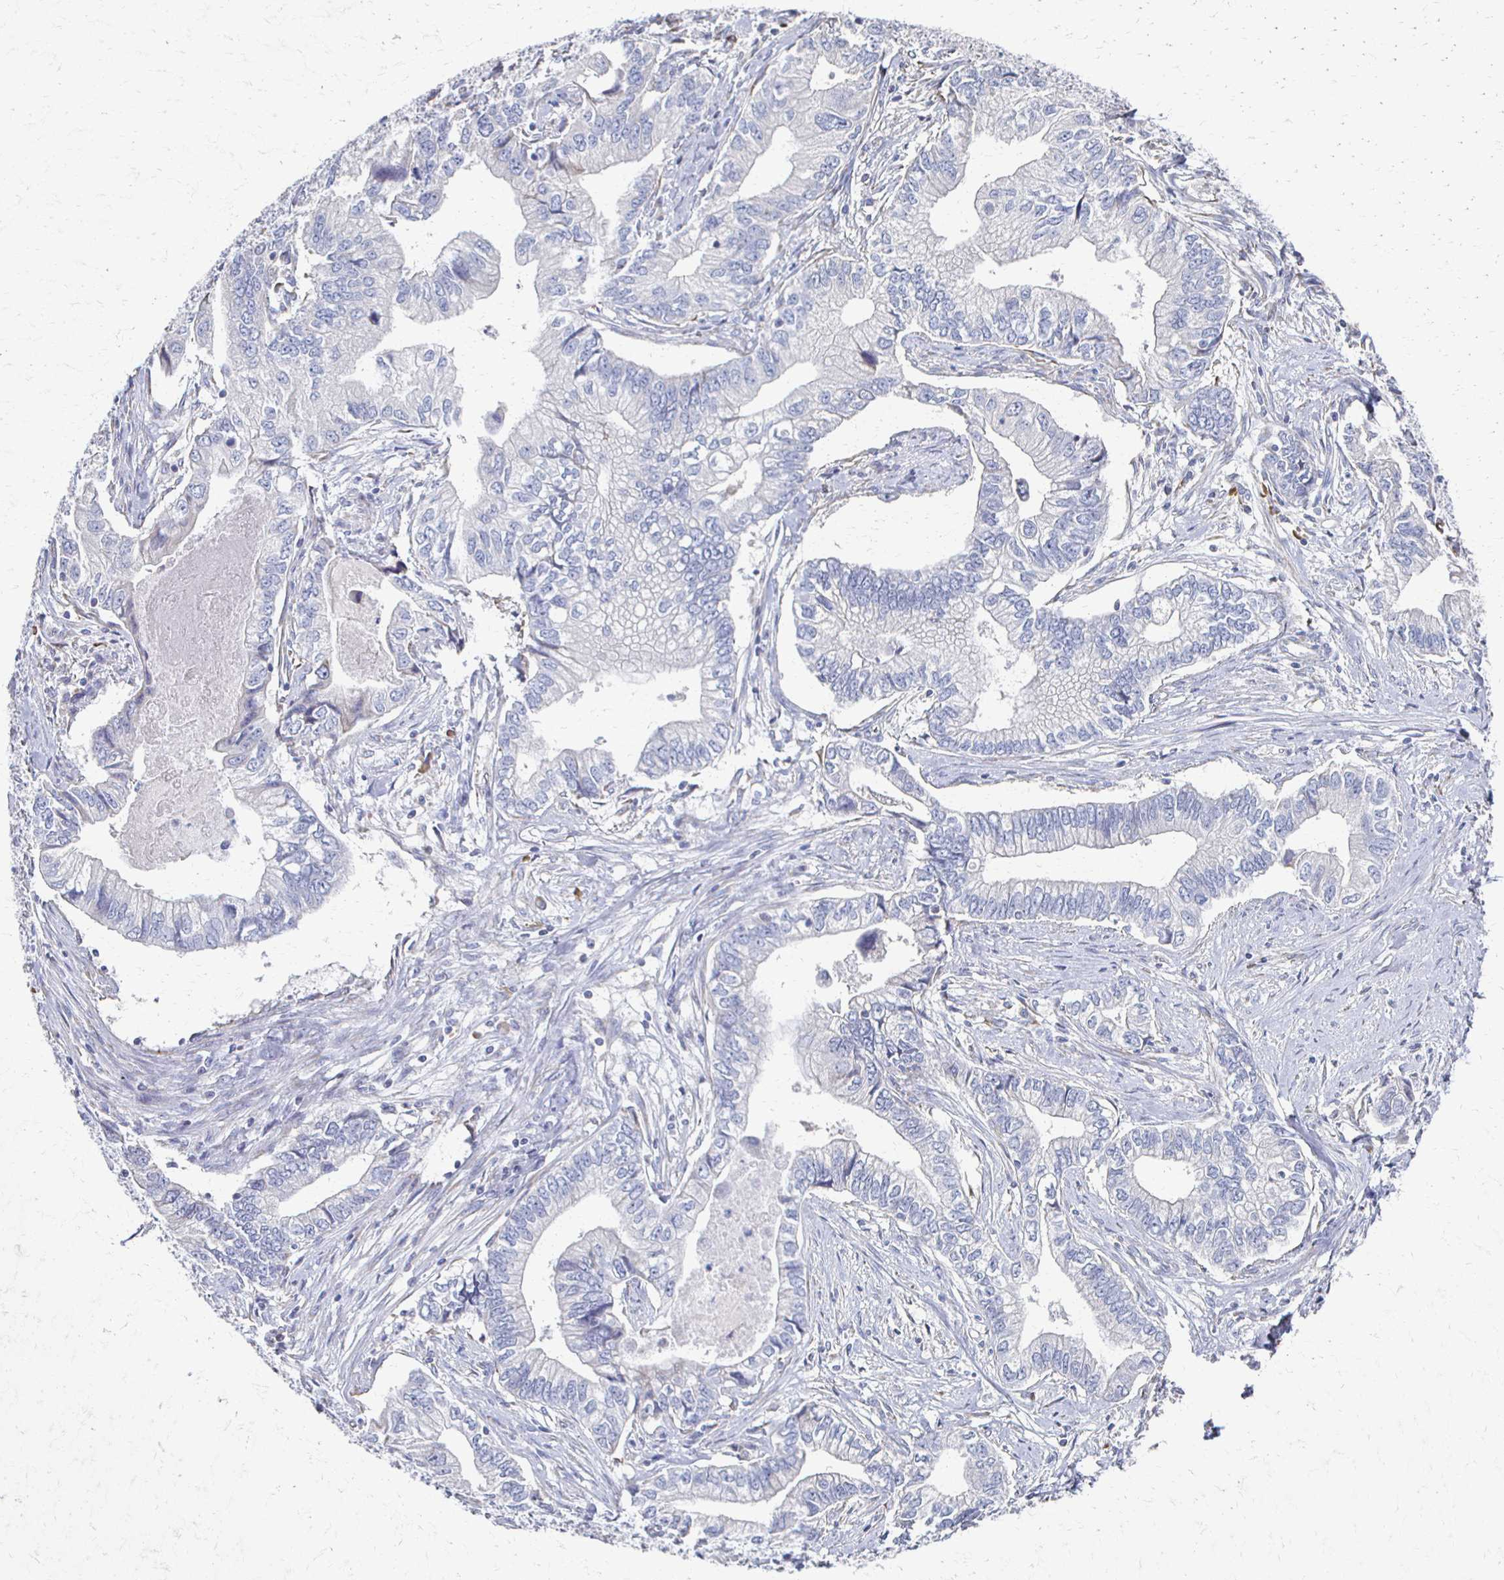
{"staining": {"intensity": "negative", "quantity": "none", "location": "none"}, "tissue": "stomach cancer", "cell_type": "Tumor cells", "image_type": "cancer", "snomed": [{"axis": "morphology", "description": "Adenocarcinoma, NOS"}, {"axis": "topography", "description": "Pancreas"}, {"axis": "topography", "description": "Stomach, upper"}], "caption": "Immunohistochemistry (IHC) micrograph of neoplastic tissue: human adenocarcinoma (stomach) stained with DAB (3,3'-diaminobenzidine) shows no significant protein expression in tumor cells.", "gene": "ATP1A3", "patient": {"sex": "male", "age": 77}}